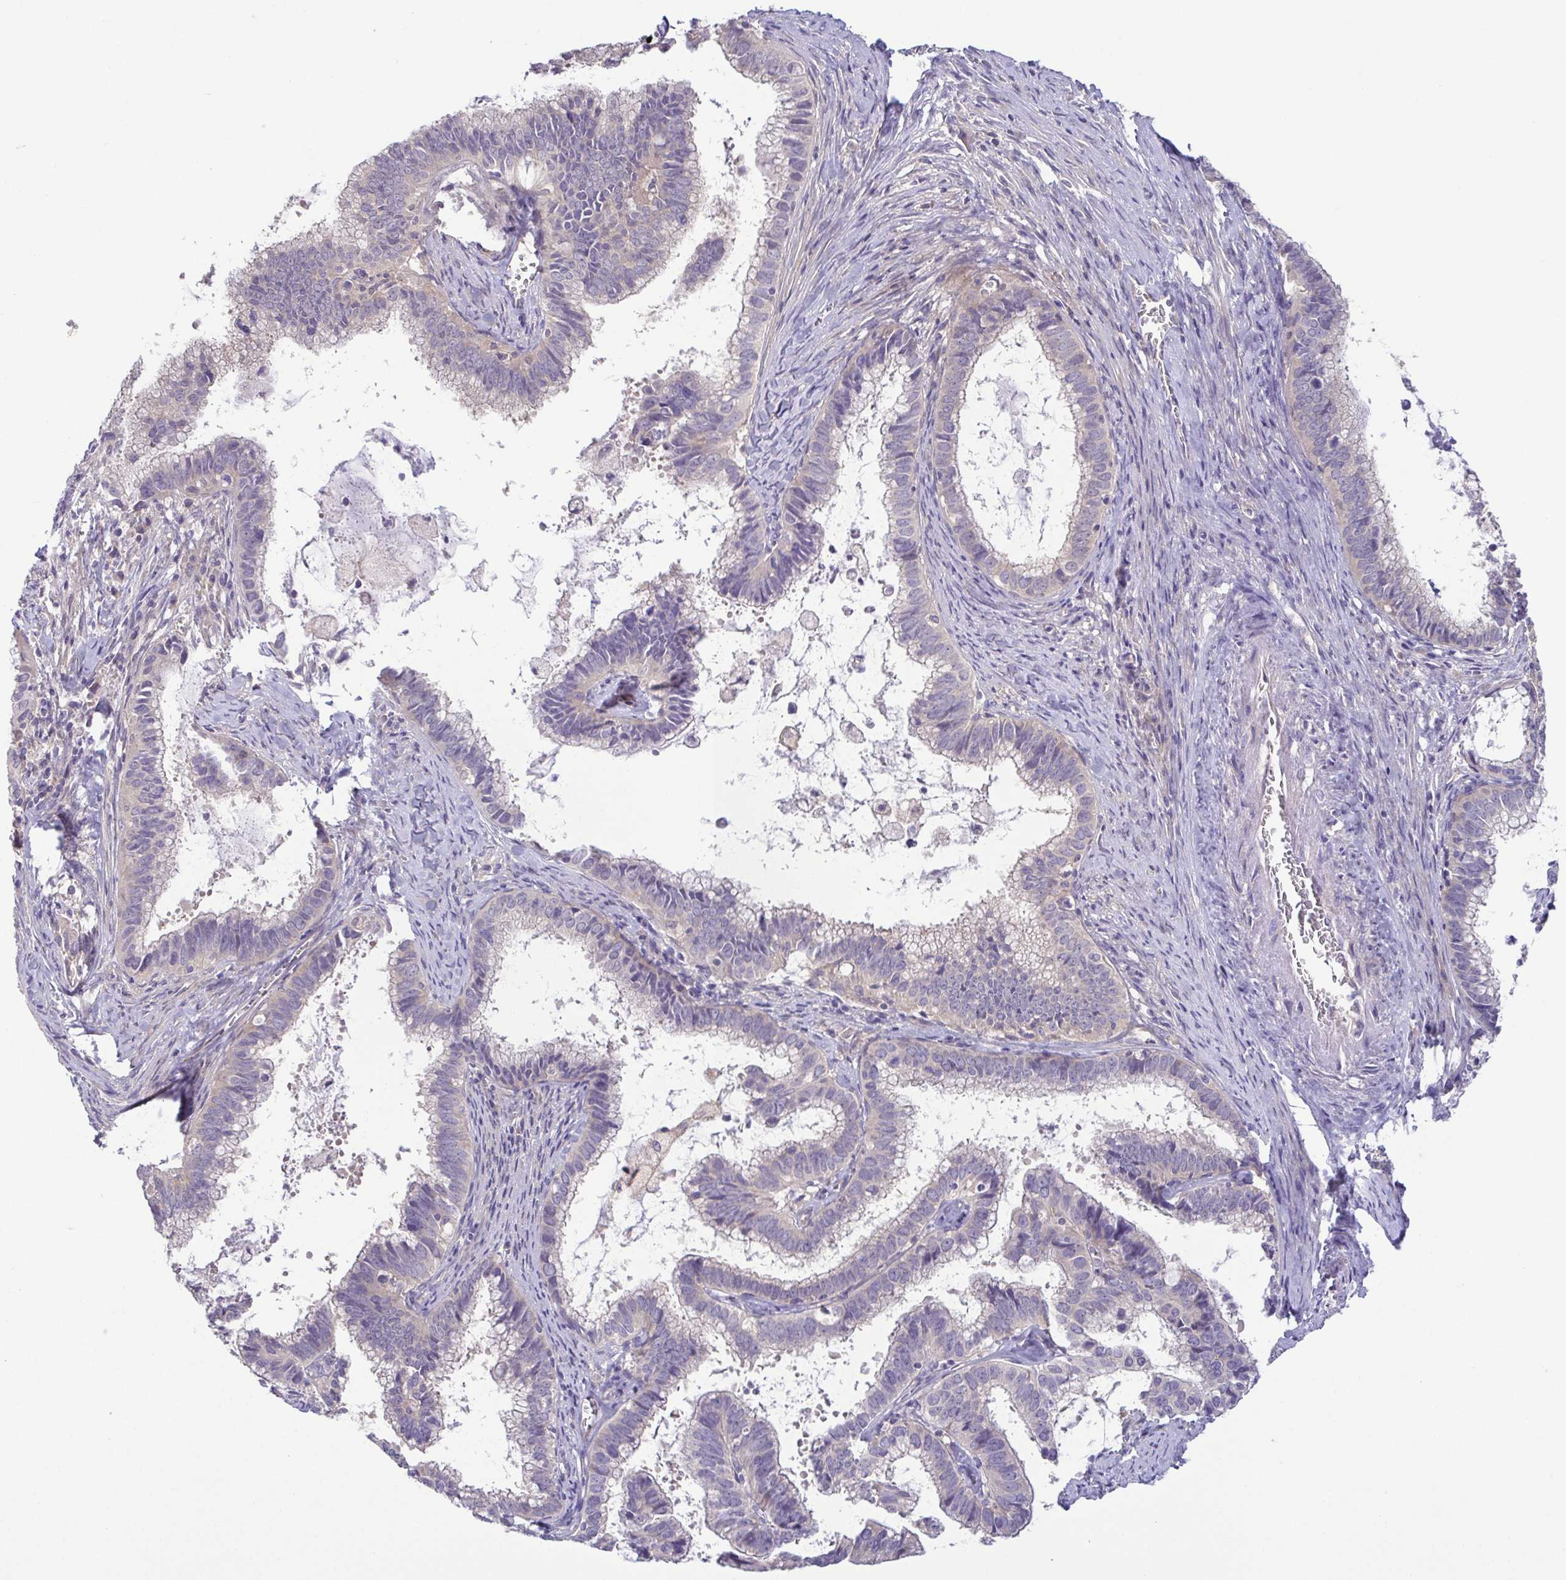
{"staining": {"intensity": "weak", "quantity": "<25%", "location": "cytoplasmic/membranous"}, "tissue": "cervical cancer", "cell_type": "Tumor cells", "image_type": "cancer", "snomed": [{"axis": "morphology", "description": "Adenocarcinoma, NOS"}, {"axis": "topography", "description": "Cervix"}], "caption": "Cervical adenocarcinoma was stained to show a protein in brown. There is no significant positivity in tumor cells.", "gene": "LMF2", "patient": {"sex": "female", "age": 61}}